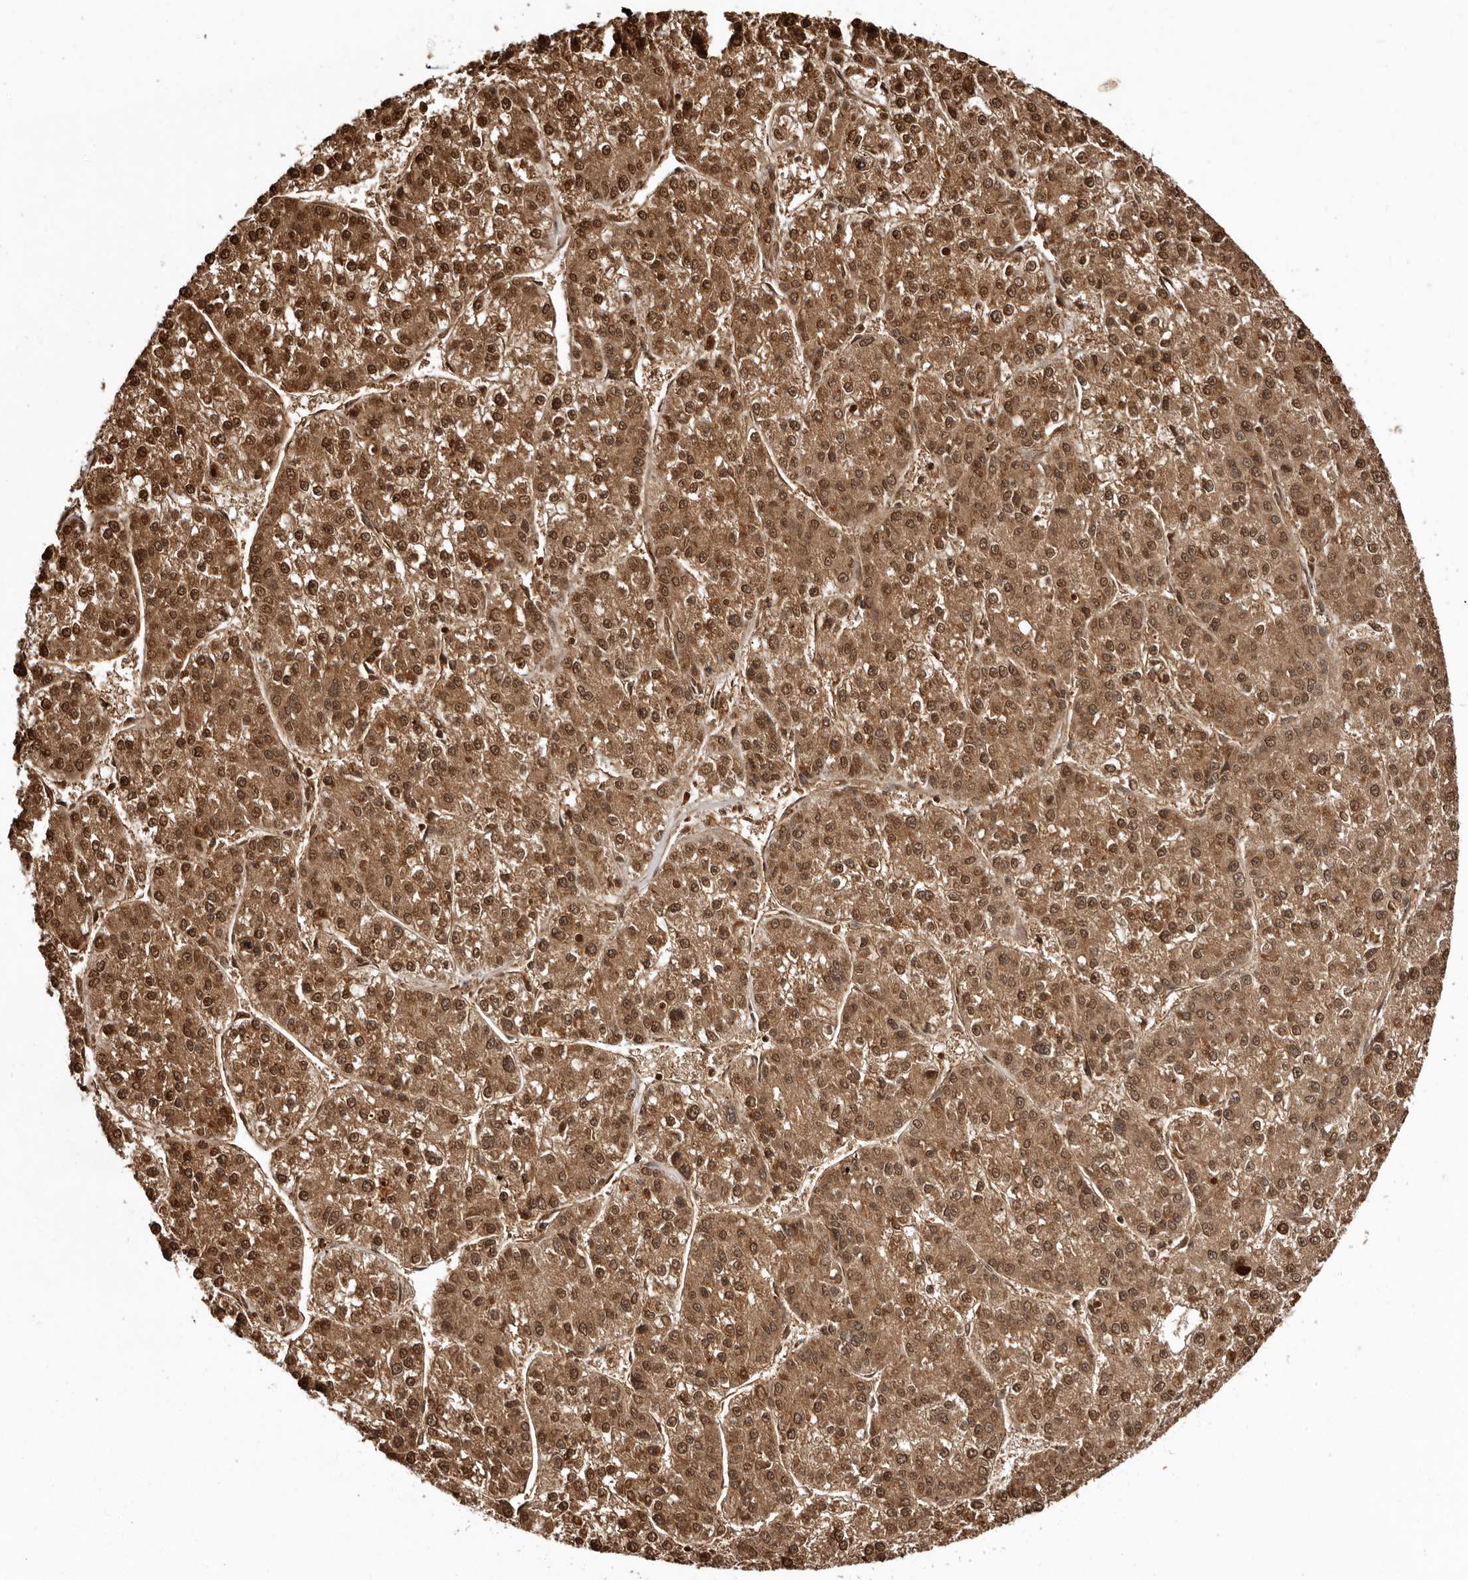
{"staining": {"intensity": "strong", "quantity": ">75%", "location": "cytoplasmic/membranous,nuclear"}, "tissue": "liver cancer", "cell_type": "Tumor cells", "image_type": "cancer", "snomed": [{"axis": "morphology", "description": "Carcinoma, Hepatocellular, NOS"}, {"axis": "topography", "description": "Liver"}], "caption": "Protein expression analysis of hepatocellular carcinoma (liver) shows strong cytoplasmic/membranous and nuclear positivity in about >75% of tumor cells.", "gene": "CCDC190", "patient": {"sex": "female", "age": 73}}